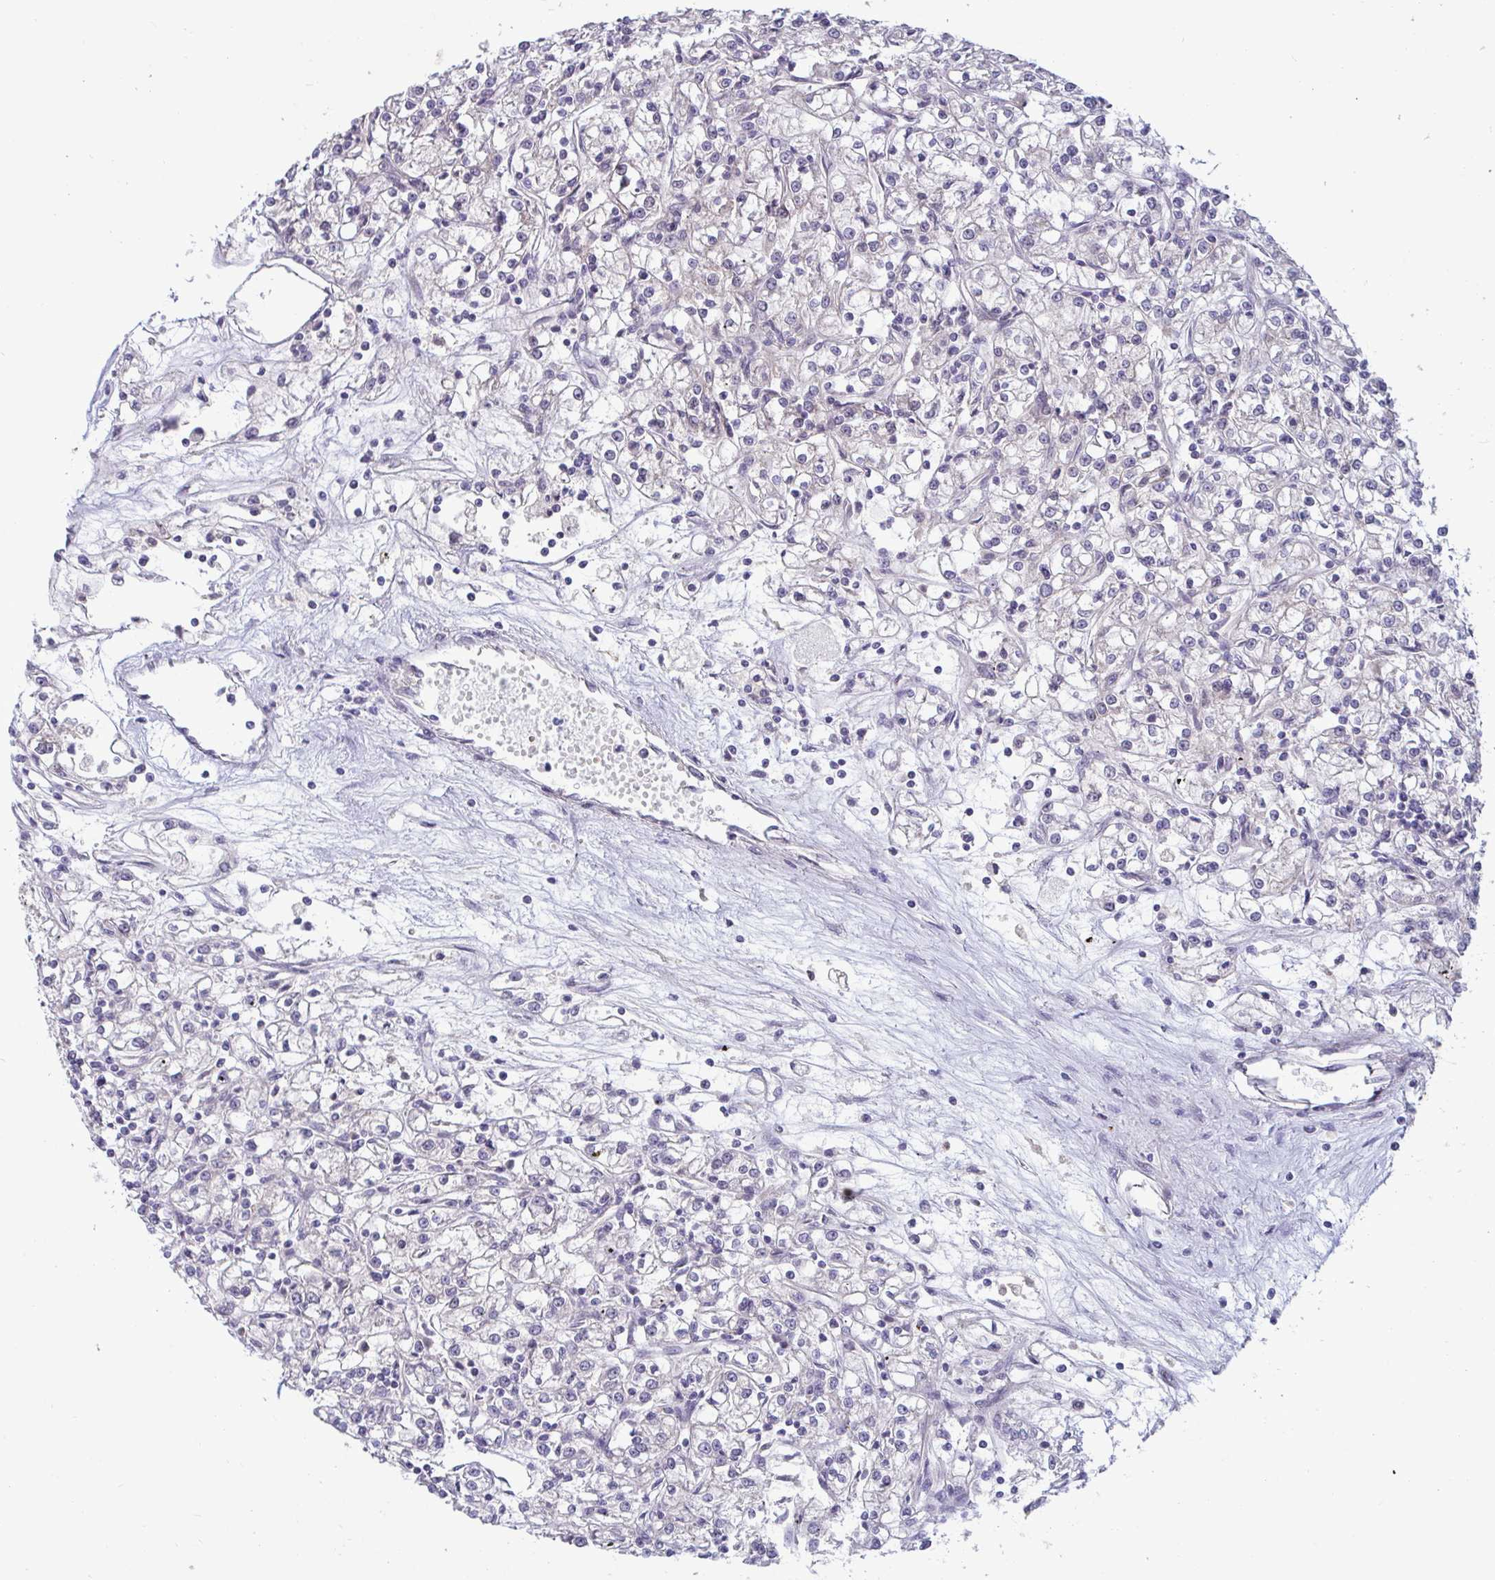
{"staining": {"intensity": "negative", "quantity": "none", "location": "none"}, "tissue": "renal cancer", "cell_type": "Tumor cells", "image_type": "cancer", "snomed": [{"axis": "morphology", "description": "Adenocarcinoma, NOS"}, {"axis": "topography", "description": "Kidney"}], "caption": "Immunohistochemistry (IHC) photomicrograph of neoplastic tissue: human adenocarcinoma (renal) stained with DAB shows no significant protein positivity in tumor cells.", "gene": "GSTM1", "patient": {"sex": "female", "age": 59}}